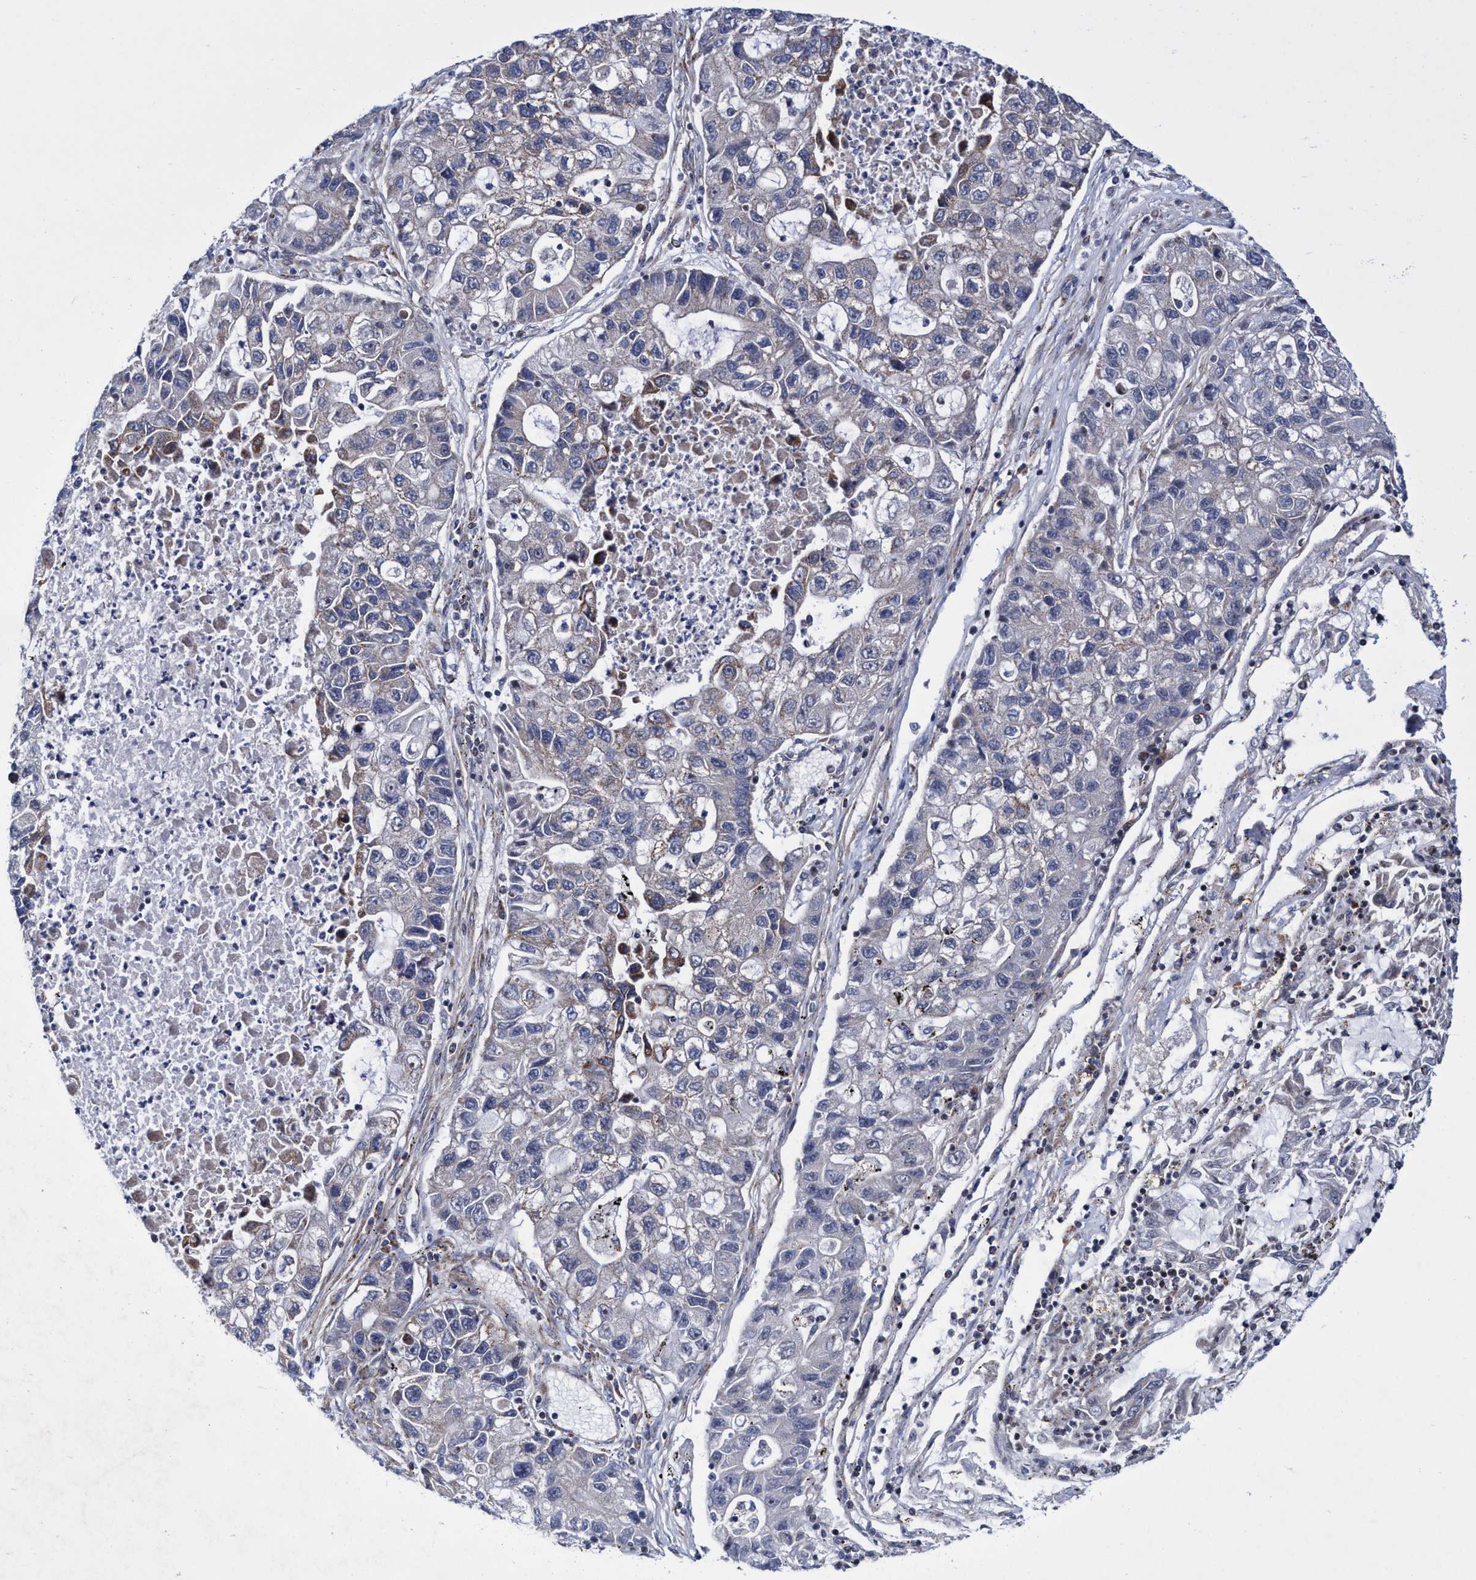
{"staining": {"intensity": "weak", "quantity": "<25%", "location": "cytoplasmic/membranous"}, "tissue": "lung cancer", "cell_type": "Tumor cells", "image_type": "cancer", "snomed": [{"axis": "morphology", "description": "Adenocarcinoma, NOS"}, {"axis": "topography", "description": "Lung"}], "caption": "Protein analysis of lung adenocarcinoma shows no significant positivity in tumor cells.", "gene": "POLR1F", "patient": {"sex": "female", "age": 51}}